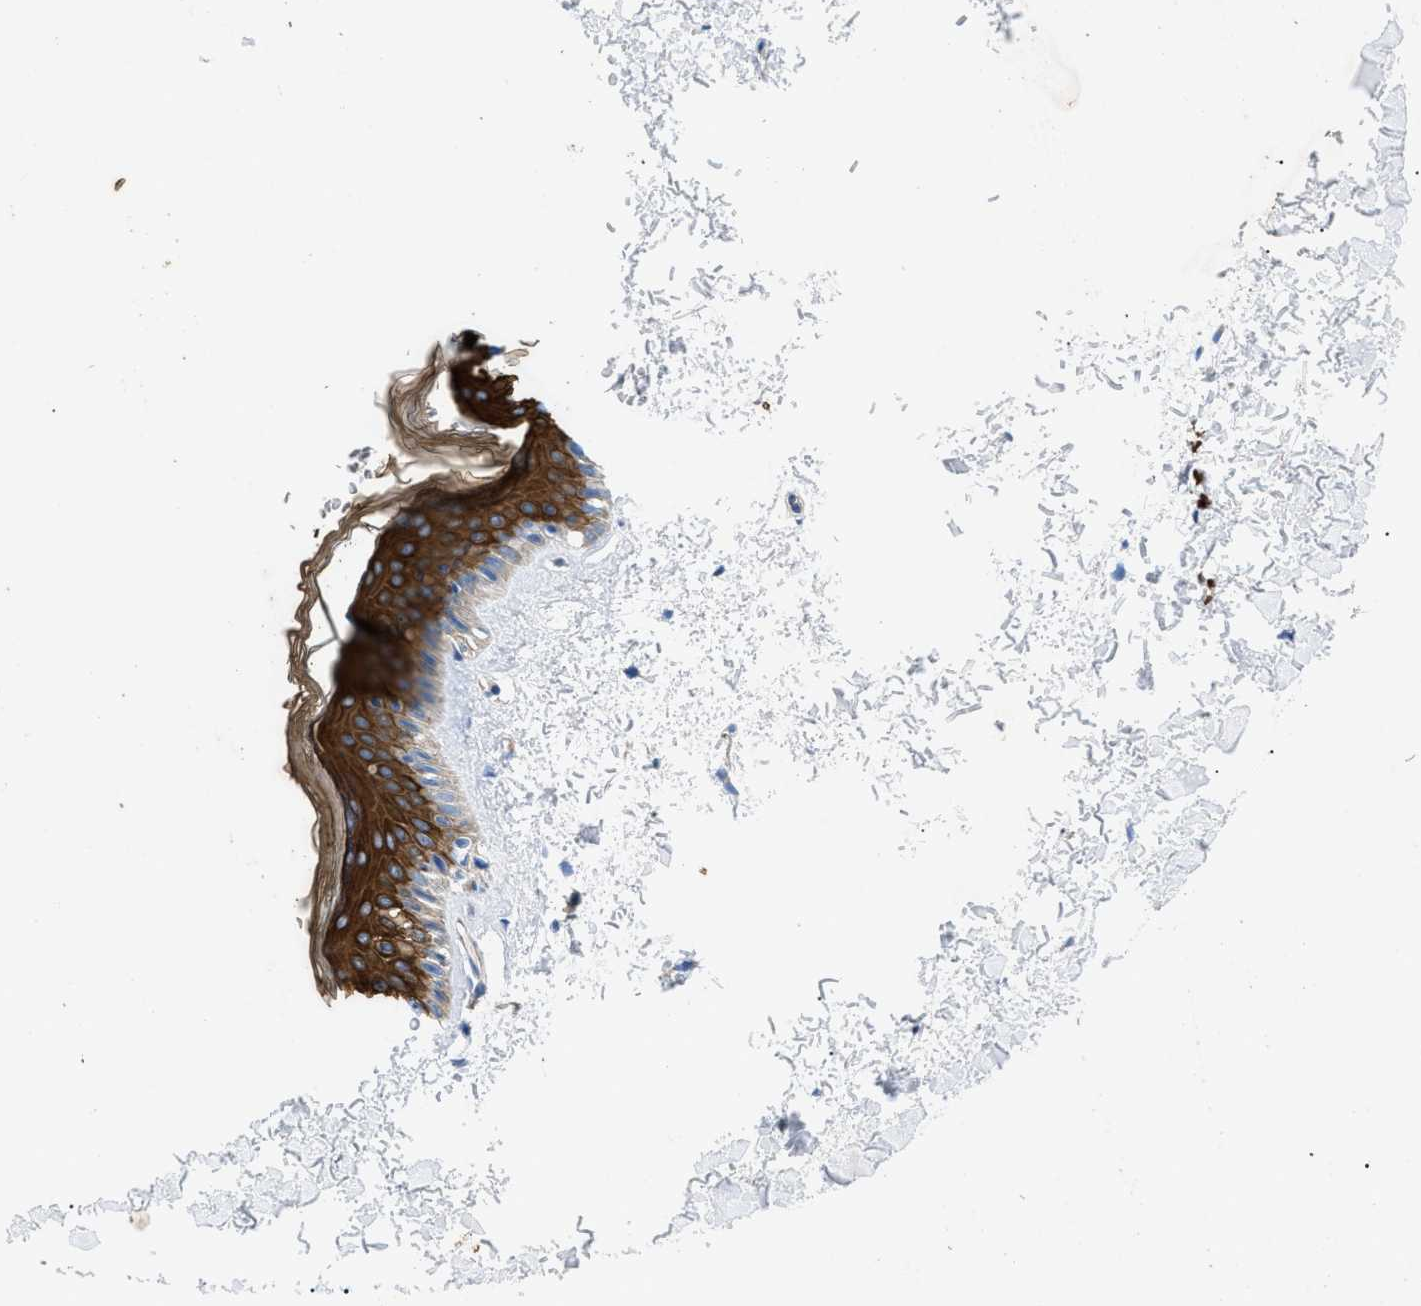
{"staining": {"intensity": "negative", "quantity": "none", "location": "none"}, "tissue": "skin", "cell_type": "Fibroblasts", "image_type": "normal", "snomed": [{"axis": "morphology", "description": "Normal tissue, NOS"}, {"axis": "topography", "description": "Skin"}], "caption": "This is a histopathology image of IHC staining of unremarkable skin, which shows no expression in fibroblasts.", "gene": "HSPB8", "patient": {"sex": "female", "age": 41}}